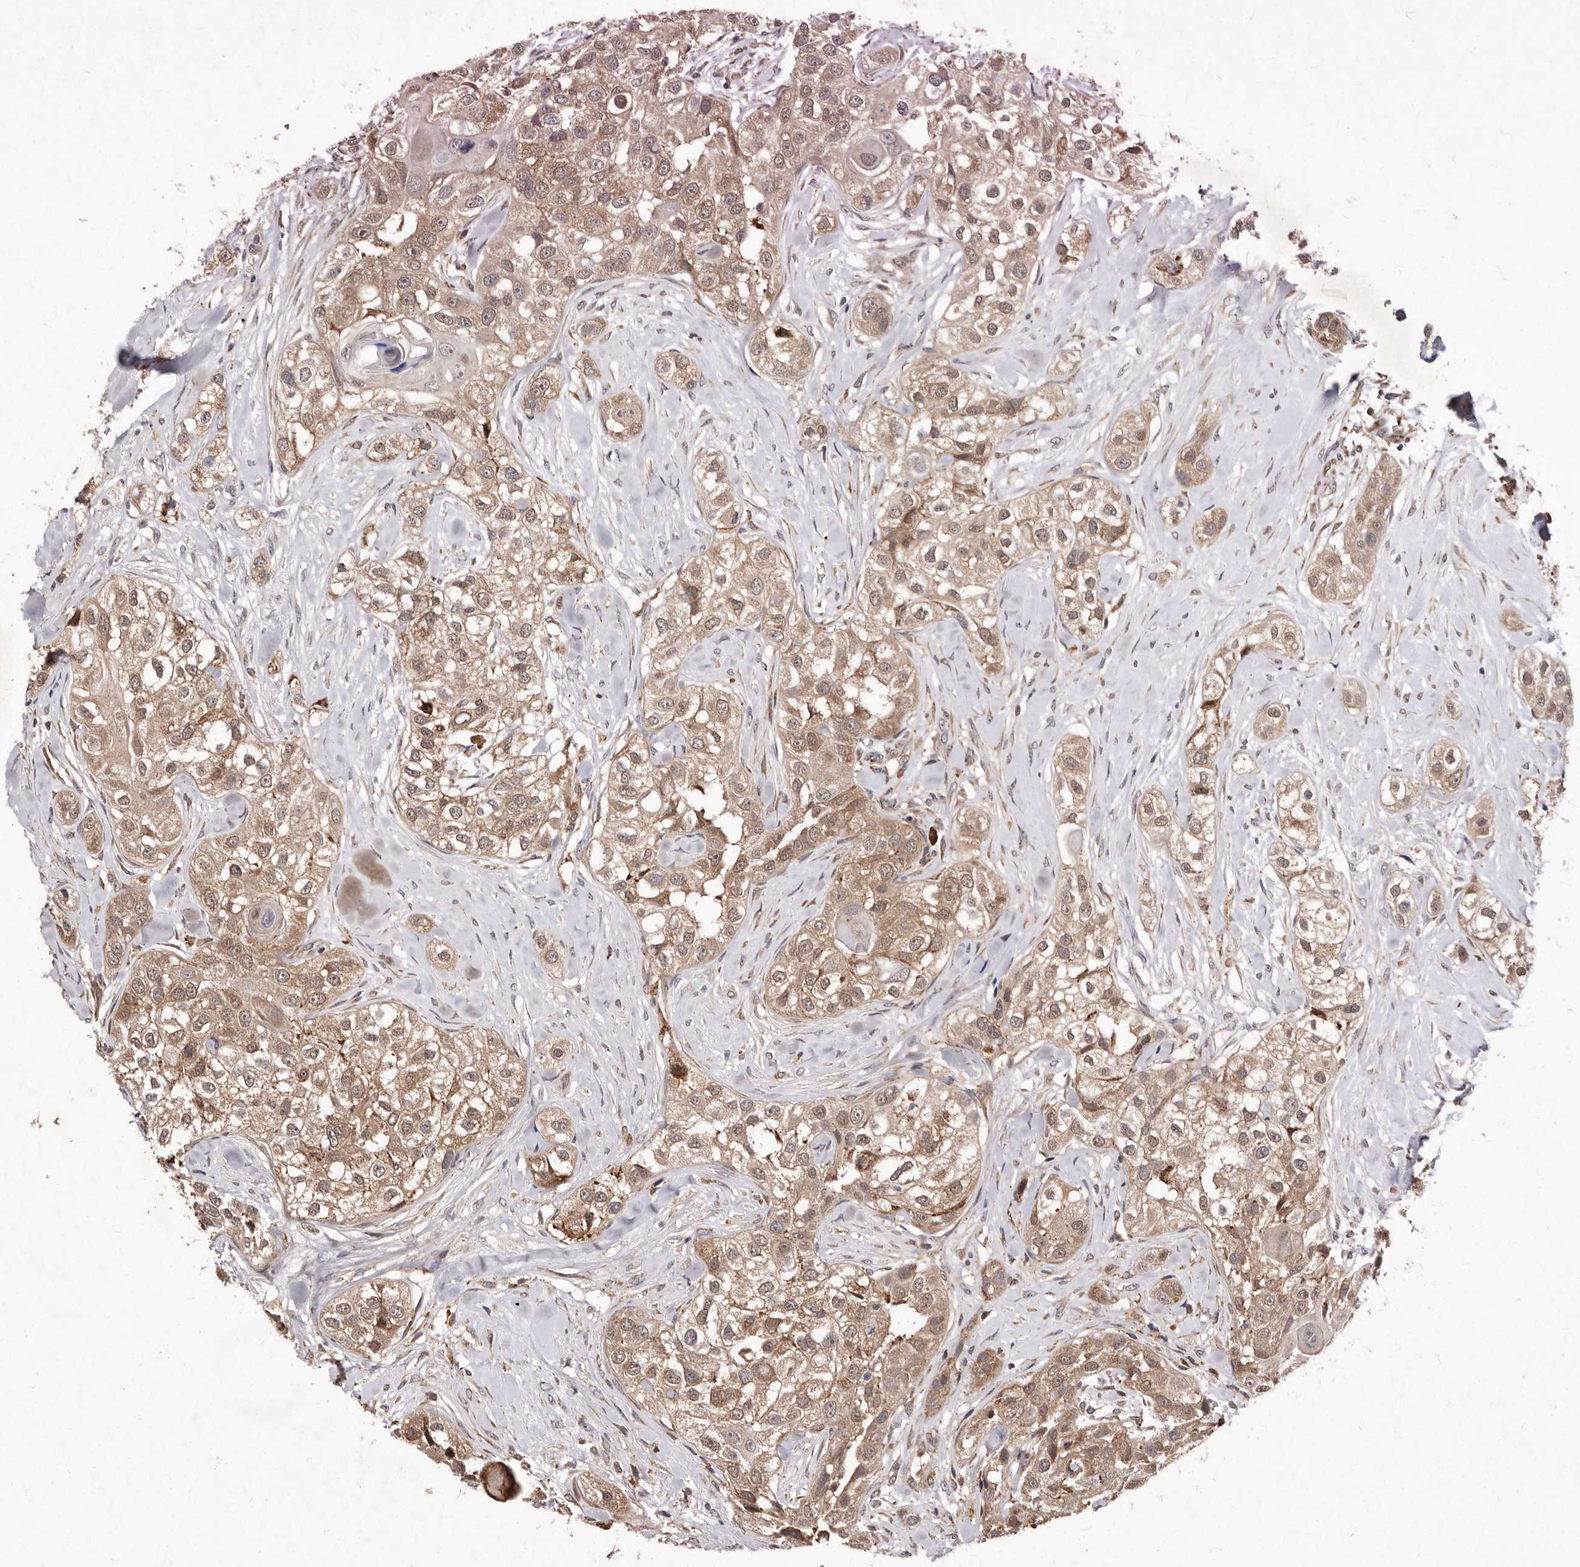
{"staining": {"intensity": "moderate", "quantity": "25%-75%", "location": "cytoplasmic/membranous"}, "tissue": "head and neck cancer", "cell_type": "Tumor cells", "image_type": "cancer", "snomed": [{"axis": "morphology", "description": "Normal tissue, NOS"}, {"axis": "morphology", "description": "Squamous cell carcinoma, NOS"}, {"axis": "topography", "description": "Skeletal muscle"}, {"axis": "topography", "description": "Head-Neck"}], "caption": "Tumor cells show medium levels of moderate cytoplasmic/membranous expression in approximately 25%-75% of cells in head and neck cancer. The protein is shown in brown color, while the nuclei are stained blue.", "gene": "RRM2B", "patient": {"sex": "male", "age": 51}}